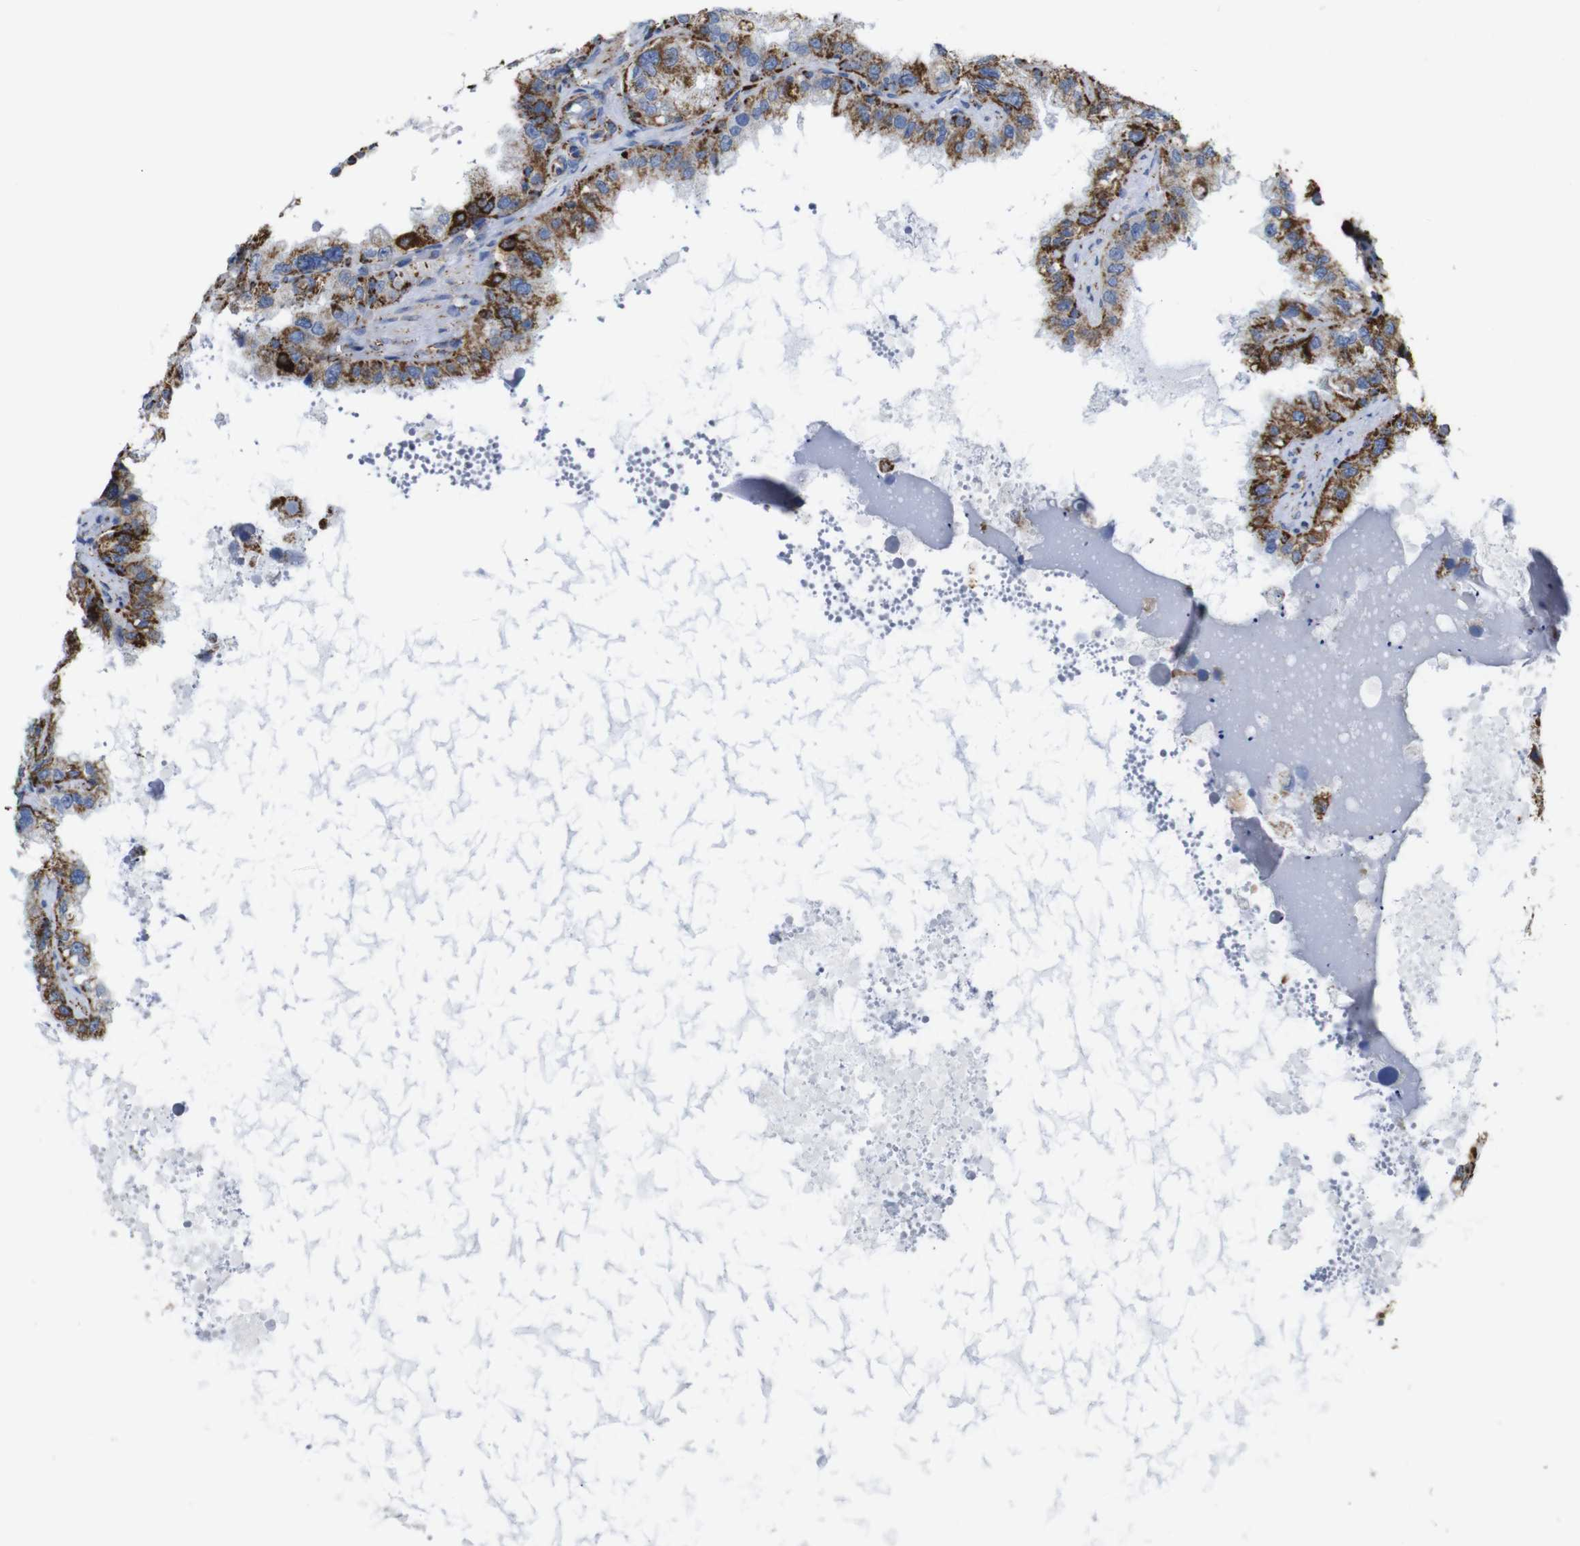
{"staining": {"intensity": "strong", "quantity": ">75%", "location": "cytoplasmic/membranous"}, "tissue": "seminal vesicle", "cell_type": "Glandular cells", "image_type": "normal", "snomed": [{"axis": "morphology", "description": "Normal tissue, NOS"}, {"axis": "topography", "description": "Seminal veicle"}], "caption": "The micrograph reveals immunohistochemical staining of benign seminal vesicle. There is strong cytoplasmic/membranous staining is present in approximately >75% of glandular cells.", "gene": "MAOA", "patient": {"sex": "male", "age": 68}}